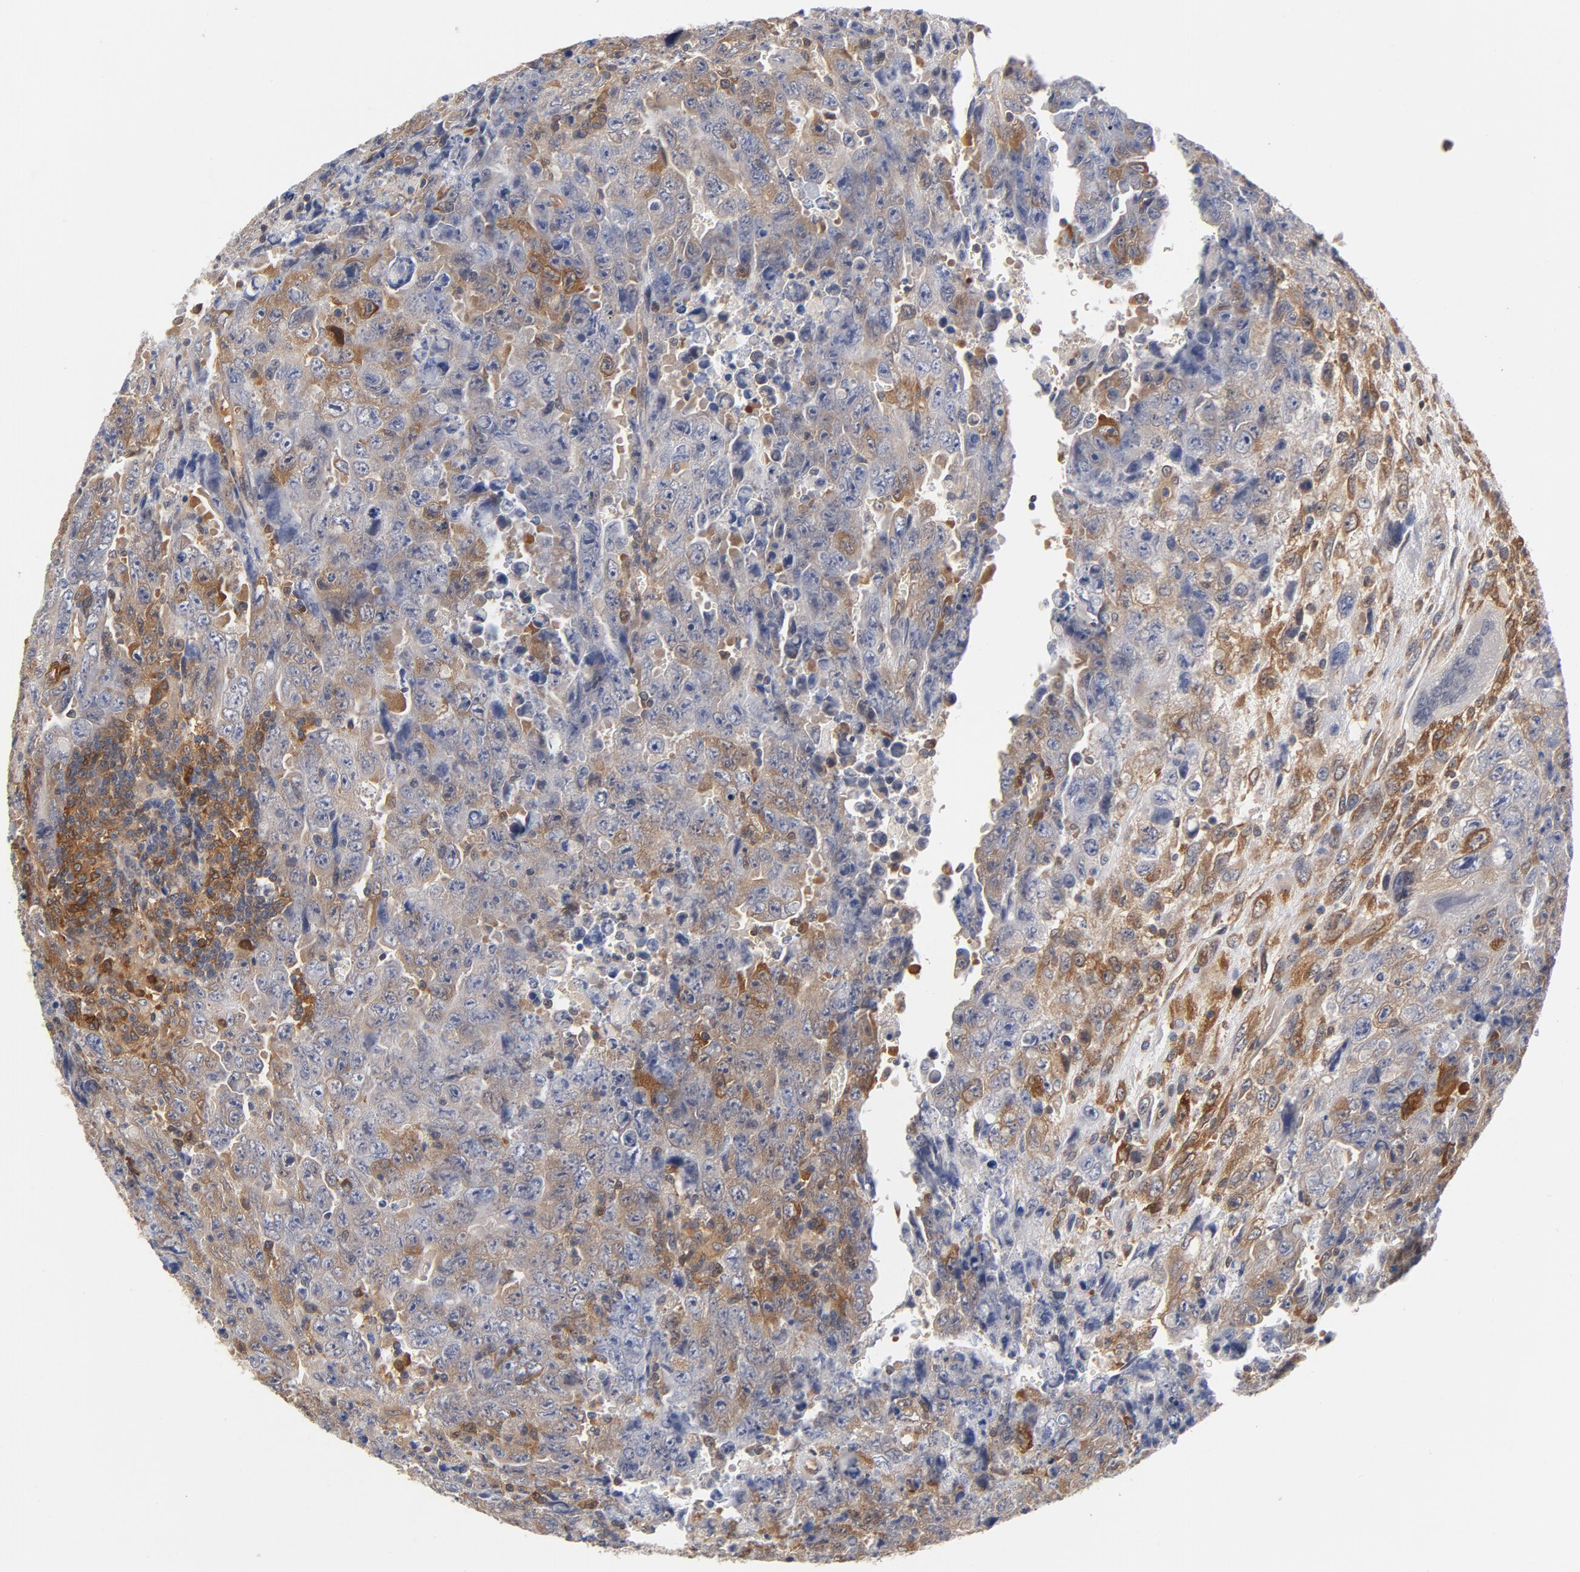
{"staining": {"intensity": "negative", "quantity": "none", "location": "none"}, "tissue": "testis cancer", "cell_type": "Tumor cells", "image_type": "cancer", "snomed": [{"axis": "morphology", "description": "Carcinoma, Embryonal, NOS"}, {"axis": "topography", "description": "Testis"}], "caption": "Tumor cells show no significant protein staining in testis embryonal carcinoma. Brightfield microscopy of IHC stained with DAB (brown) and hematoxylin (blue), captured at high magnification.", "gene": "ASMTL", "patient": {"sex": "male", "age": 28}}